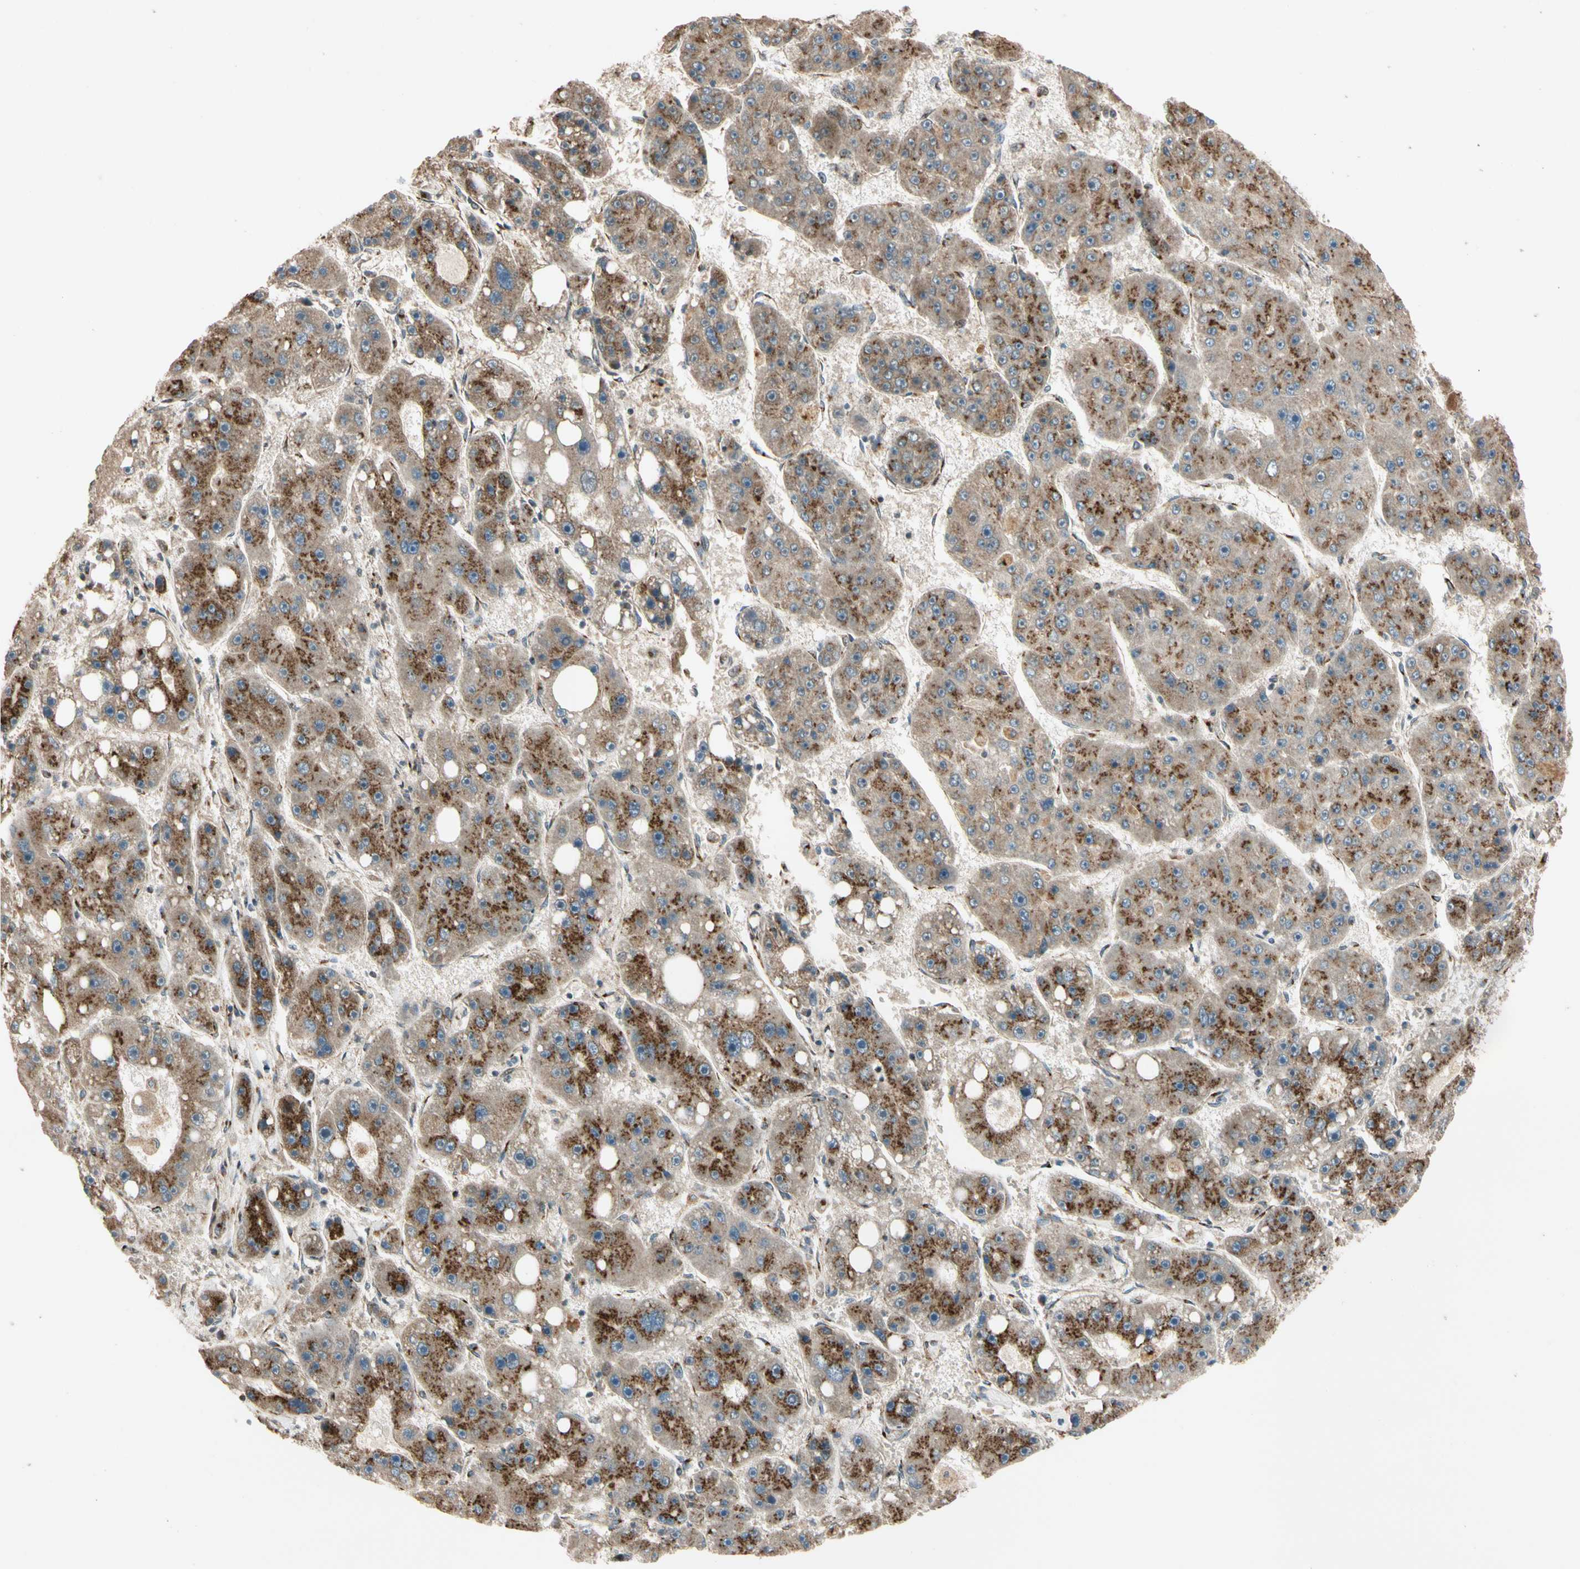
{"staining": {"intensity": "strong", "quantity": ">75%", "location": "cytoplasmic/membranous"}, "tissue": "liver cancer", "cell_type": "Tumor cells", "image_type": "cancer", "snomed": [{"axis": "morphology", "description": "Carcinoma, Hepatocellular, NOS"}, {"axis": "topography", "description": "Liver"}], "caption": "Immunohistochemistry (IHC) staining of liver cancer (hepatocellular carcinoma), which demonstrates high levels of strong cytoplasmic/membranous expression in about >75% of tumor cells indicating strong cytoplasmic/membranous protein positivity. The staining was performed using DAB (brown) for protein detection and nuclei were counterstained in hematoxylin (blue).", "gene": "GCK", "patient": {"sex": "female", "age": 61}}